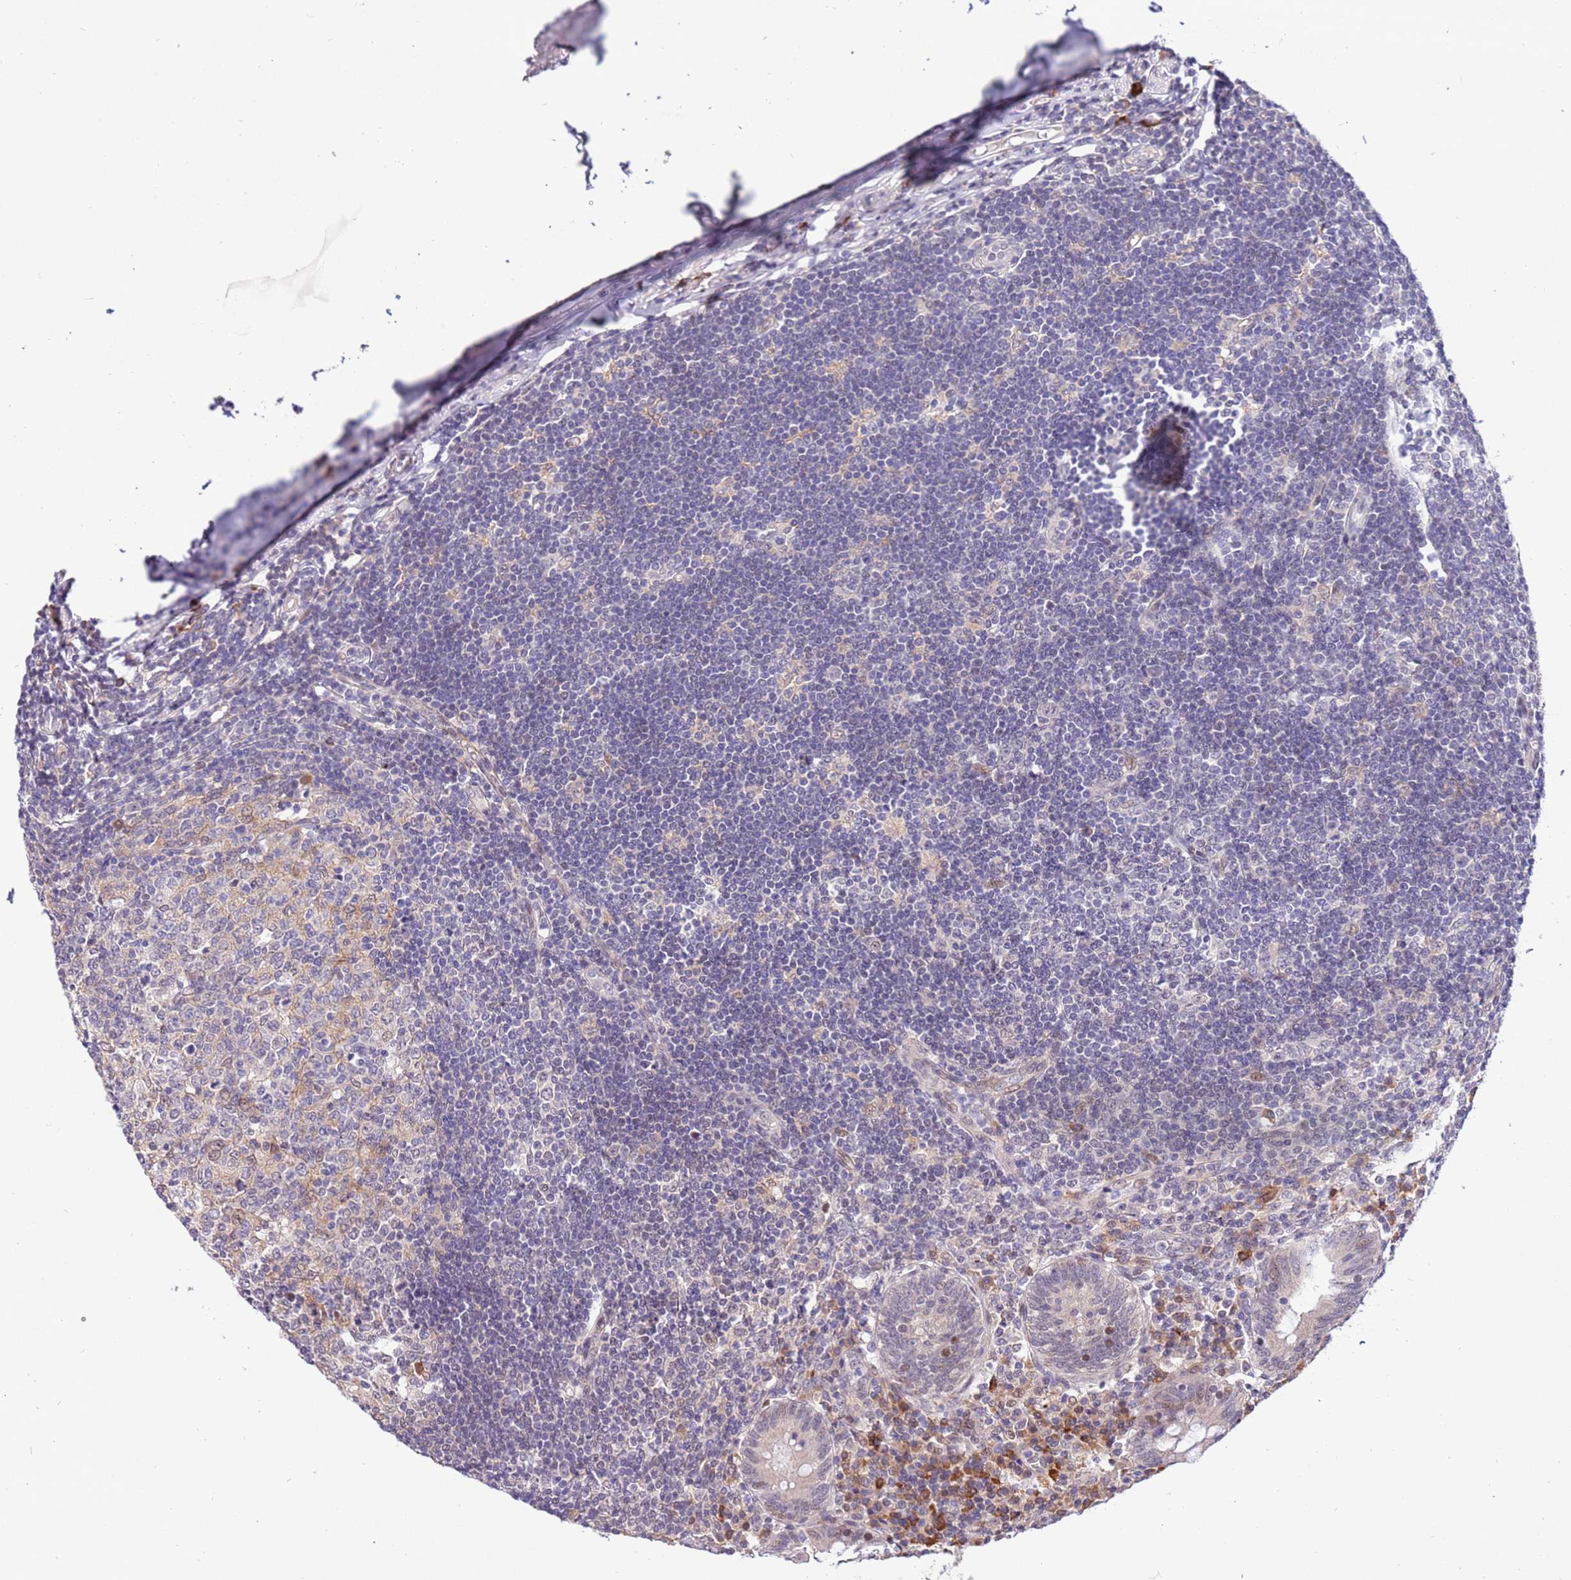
{"staining": {"intensity": "weak", "quantity": "<25%", "location": "cytoplasmic/membranous,nuclear"}, "tissue": "appendix", "cell_type": "Glandular cells", "image_type": "normal", "snomed": [{"axis": "morphology", "description": "Normal tissue, NOS"}, {"axis": "topography", "description": "Appendix"}], "caption": "This micrograph is of unremarkable appendix stained with immunohistochemistry (IHC) to label a protein in brown with the nuclei are counter-stained blue. There is no expression in glandular cells.", "gene": "MAGEF1", "patient": {"sex": "female", "age": 54}}